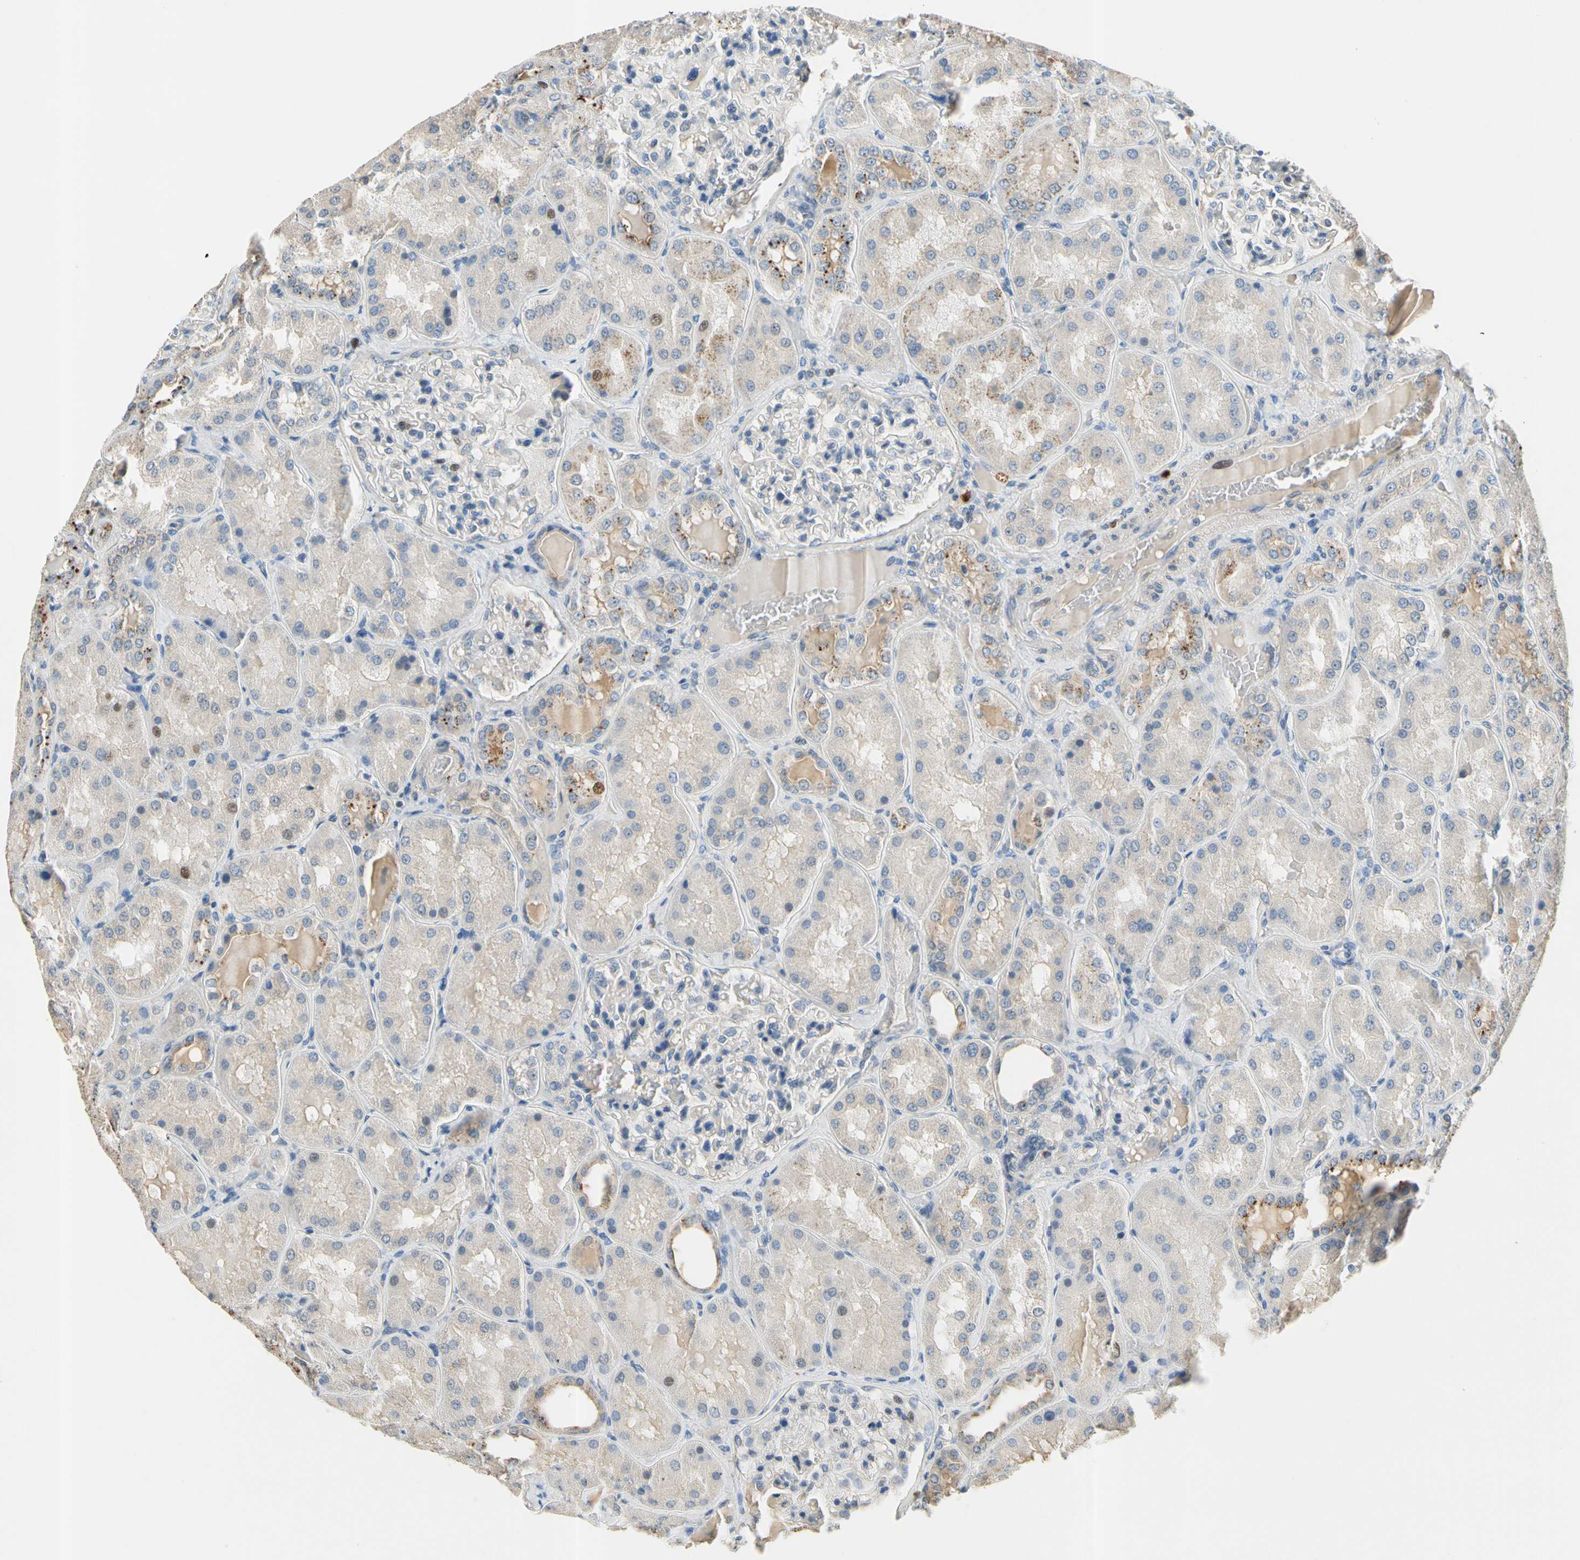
{"staining": {"intensity": "weak", "quantity": "<25%", "location": "nuclear"}, "tissue": "kidney", "cell_type": "Cells in glomeruli", "image_type": "normal", "snomed": [{"axis": "morphology", "description": "Normal tissue, NOS"}, {"axis": "topography", "description": "Kidney"}], "caption": "This is a micrograph of IHC staining of unremarkable kidney, which shows no positivity in cells in glomeruli.", "gene": "ZKSCAN3", "patient": {"sex": "female", "age": 56}}